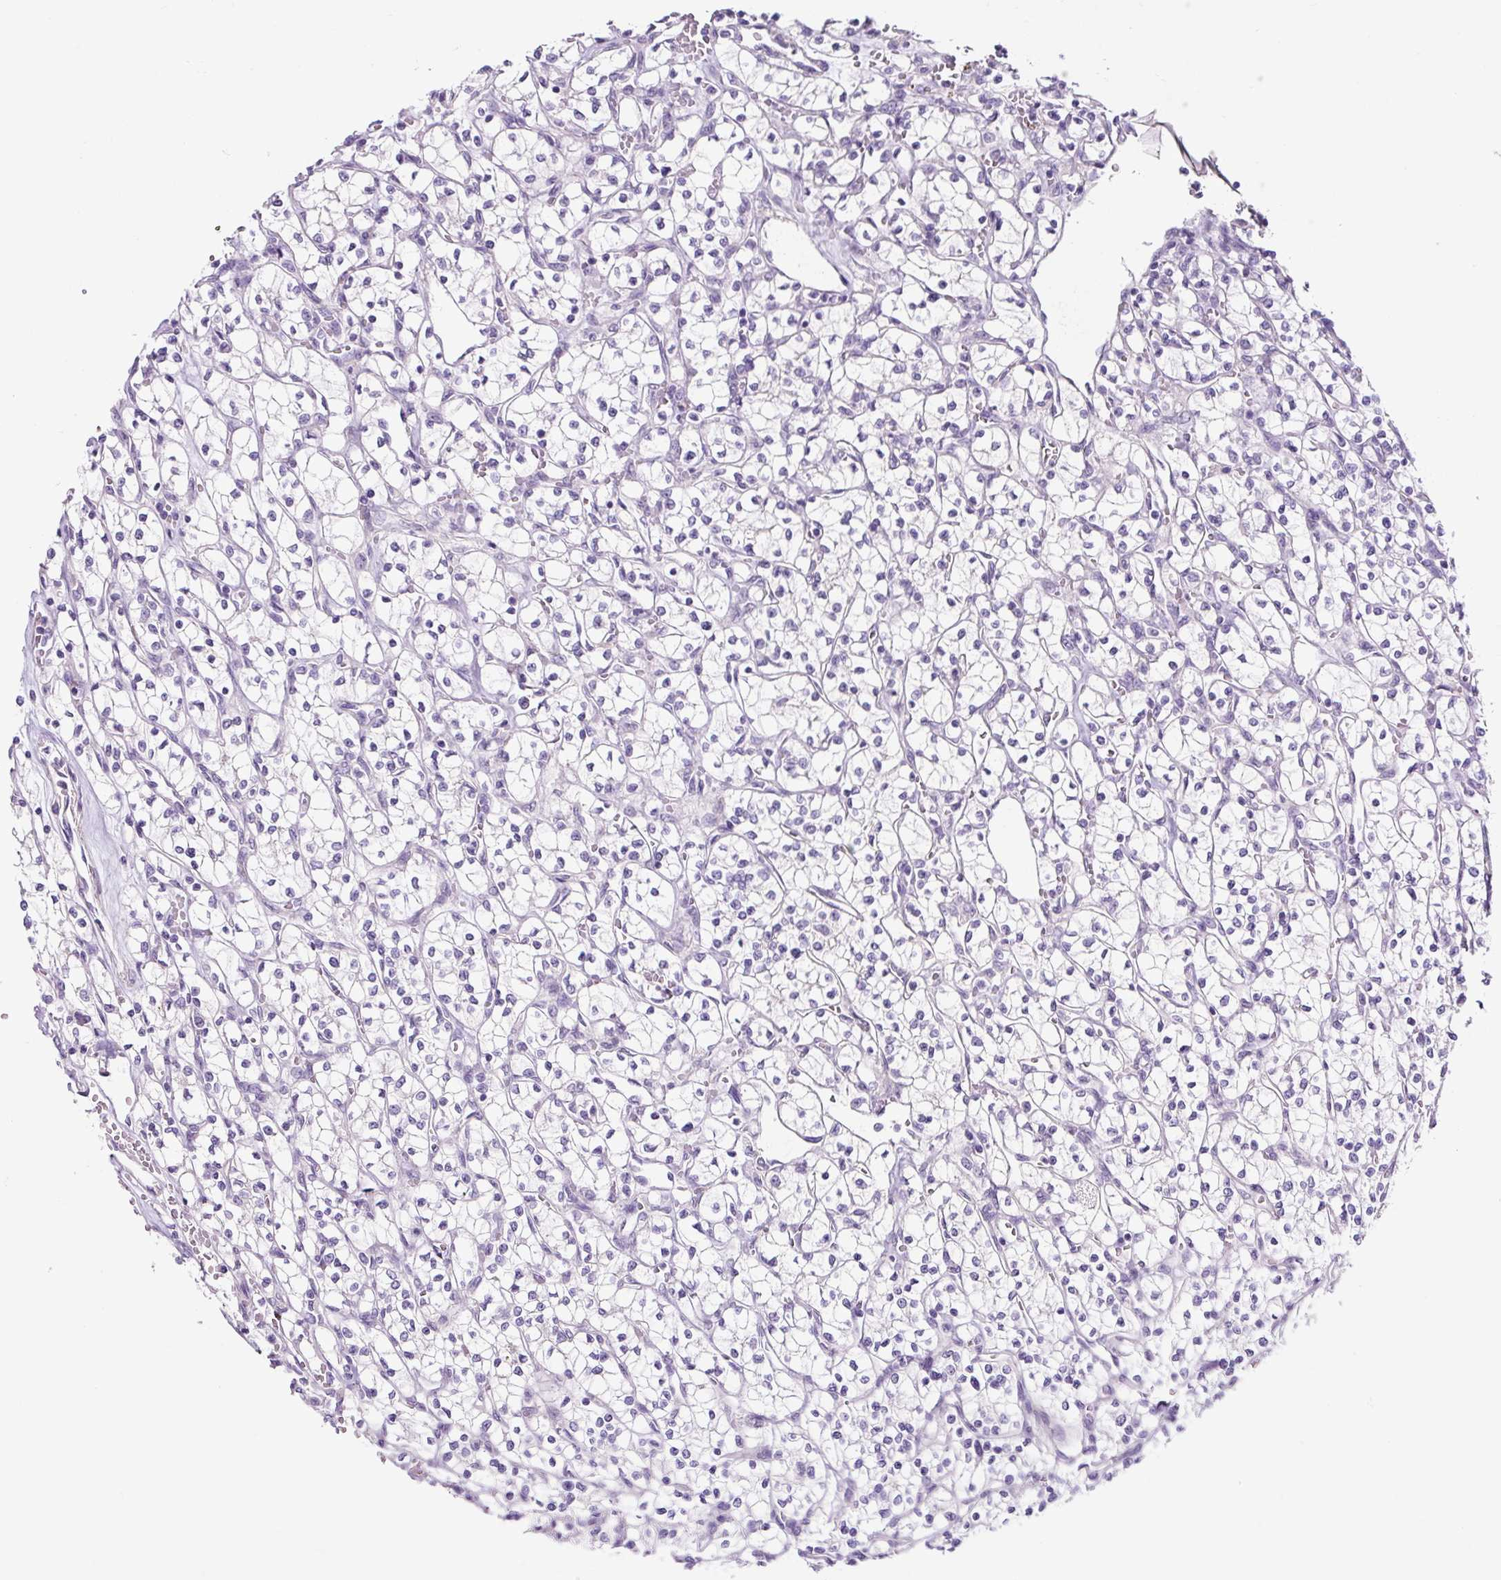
{"staining": {"intensity": "negative", "quantity": "none", "location": "none"}, "tissue": "renal cancer", "cell_type": "Tumor cells", "image_type": "cancer", "snomed": [{"axis": "morphology", "description": "Adenocarcinoma, NOS"}, {"axis": "topography", "description": "Kidney"}], "caption": "The micrograph demonstrates no staining of tumor cells in renal adenocarcinoma.", "gene": "OR14A2", "patient": {"sex": "female", "age": 64}}